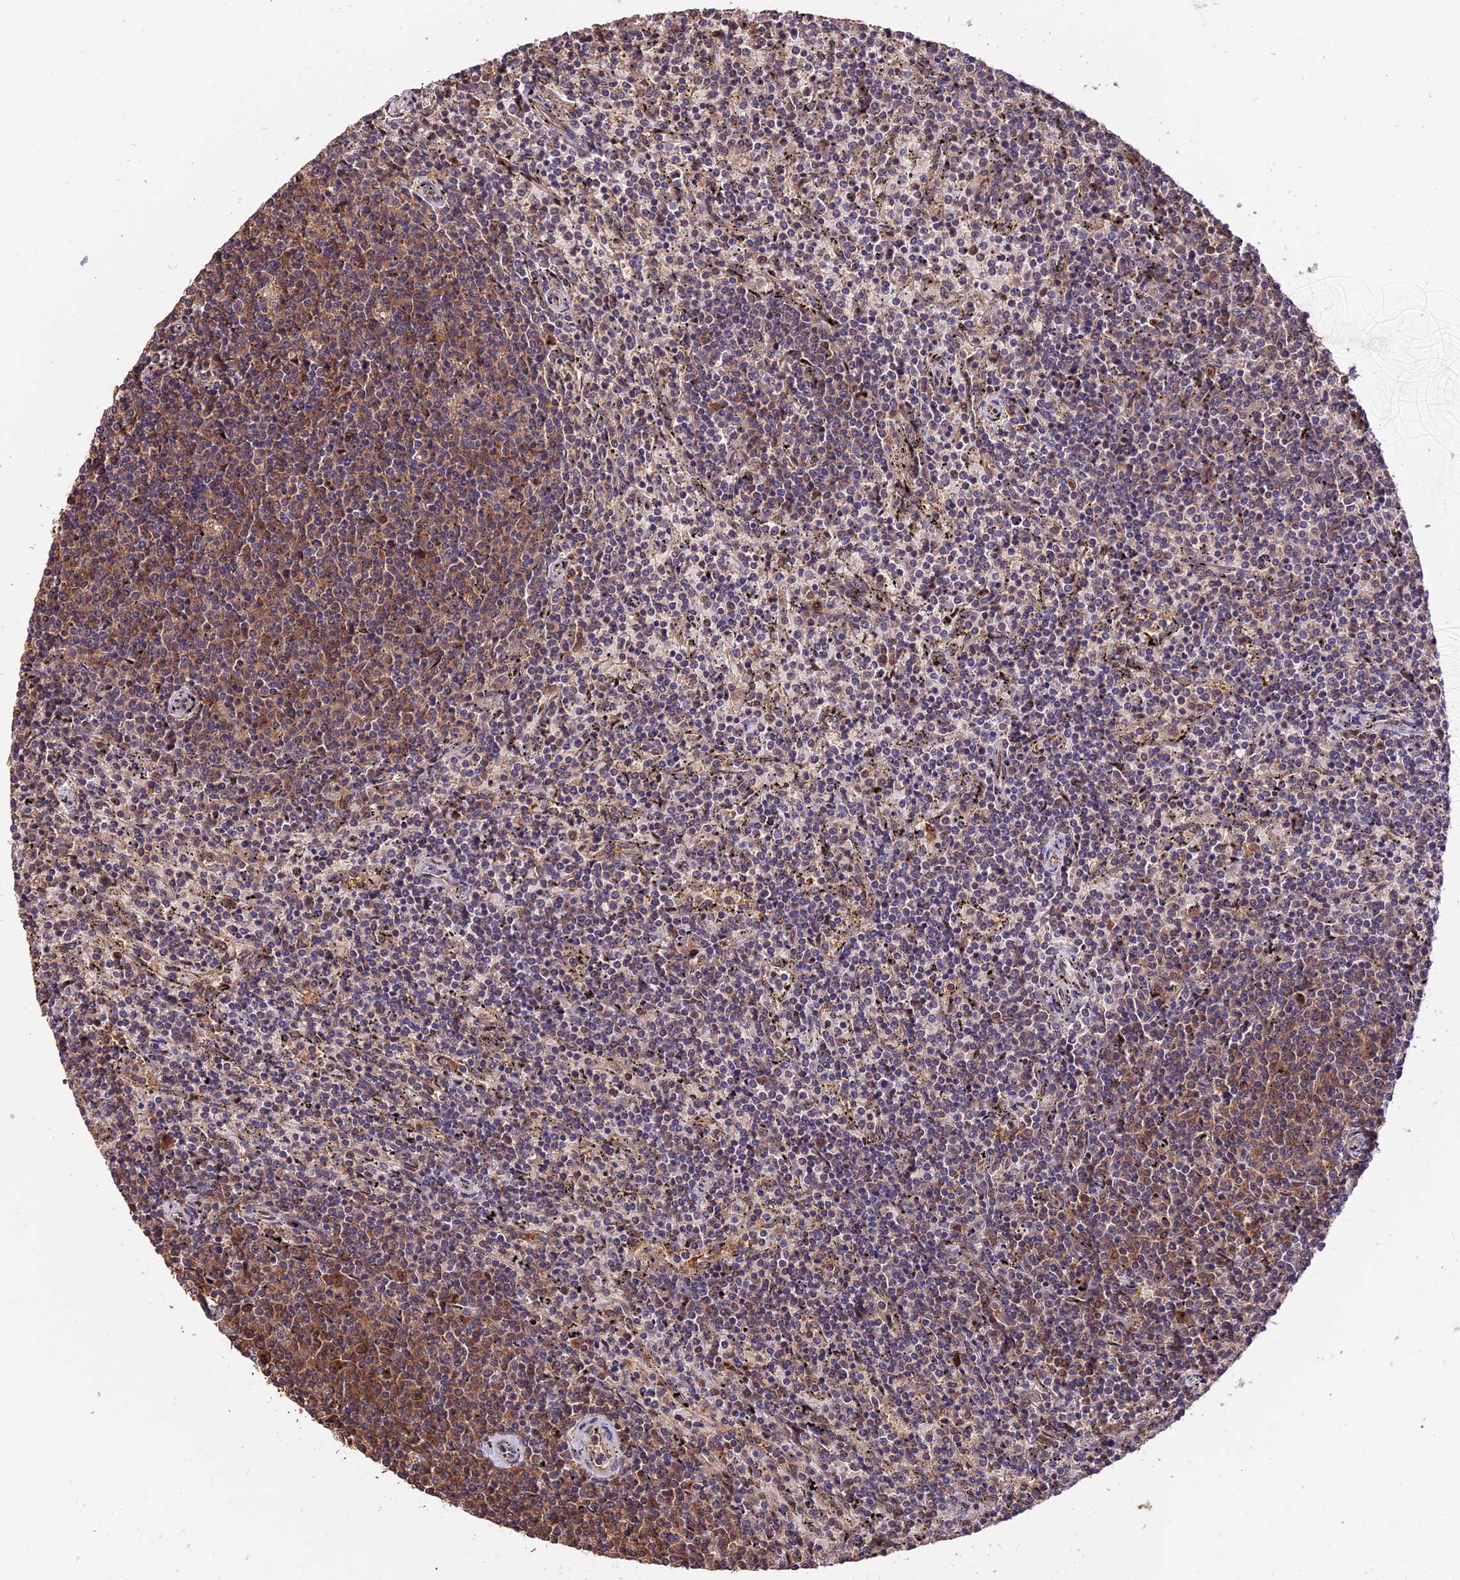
{"staining": {"intensity": "weak", "quantity": "25%-75%", "location": "cytoplasmic/membranous"}, "tissue": "lymphoma", "cell_type": "Tumor cells", "image_type": "cancer", "snomed": [{"axis": "morphology", "description": "Malignant lymphoma, non-Hodgkin's type, Low grade"}, {"axis": "topography", "description": "Spleen"}], "caption": "A brown stain shows weak cytoplasmic/membranous staining of a protein in human low-grade malignant lymphoma, non-Hodgkin's type tumor cells.", "gene": "TRMT1", "patient": {"sex": "female", "age": 50}}